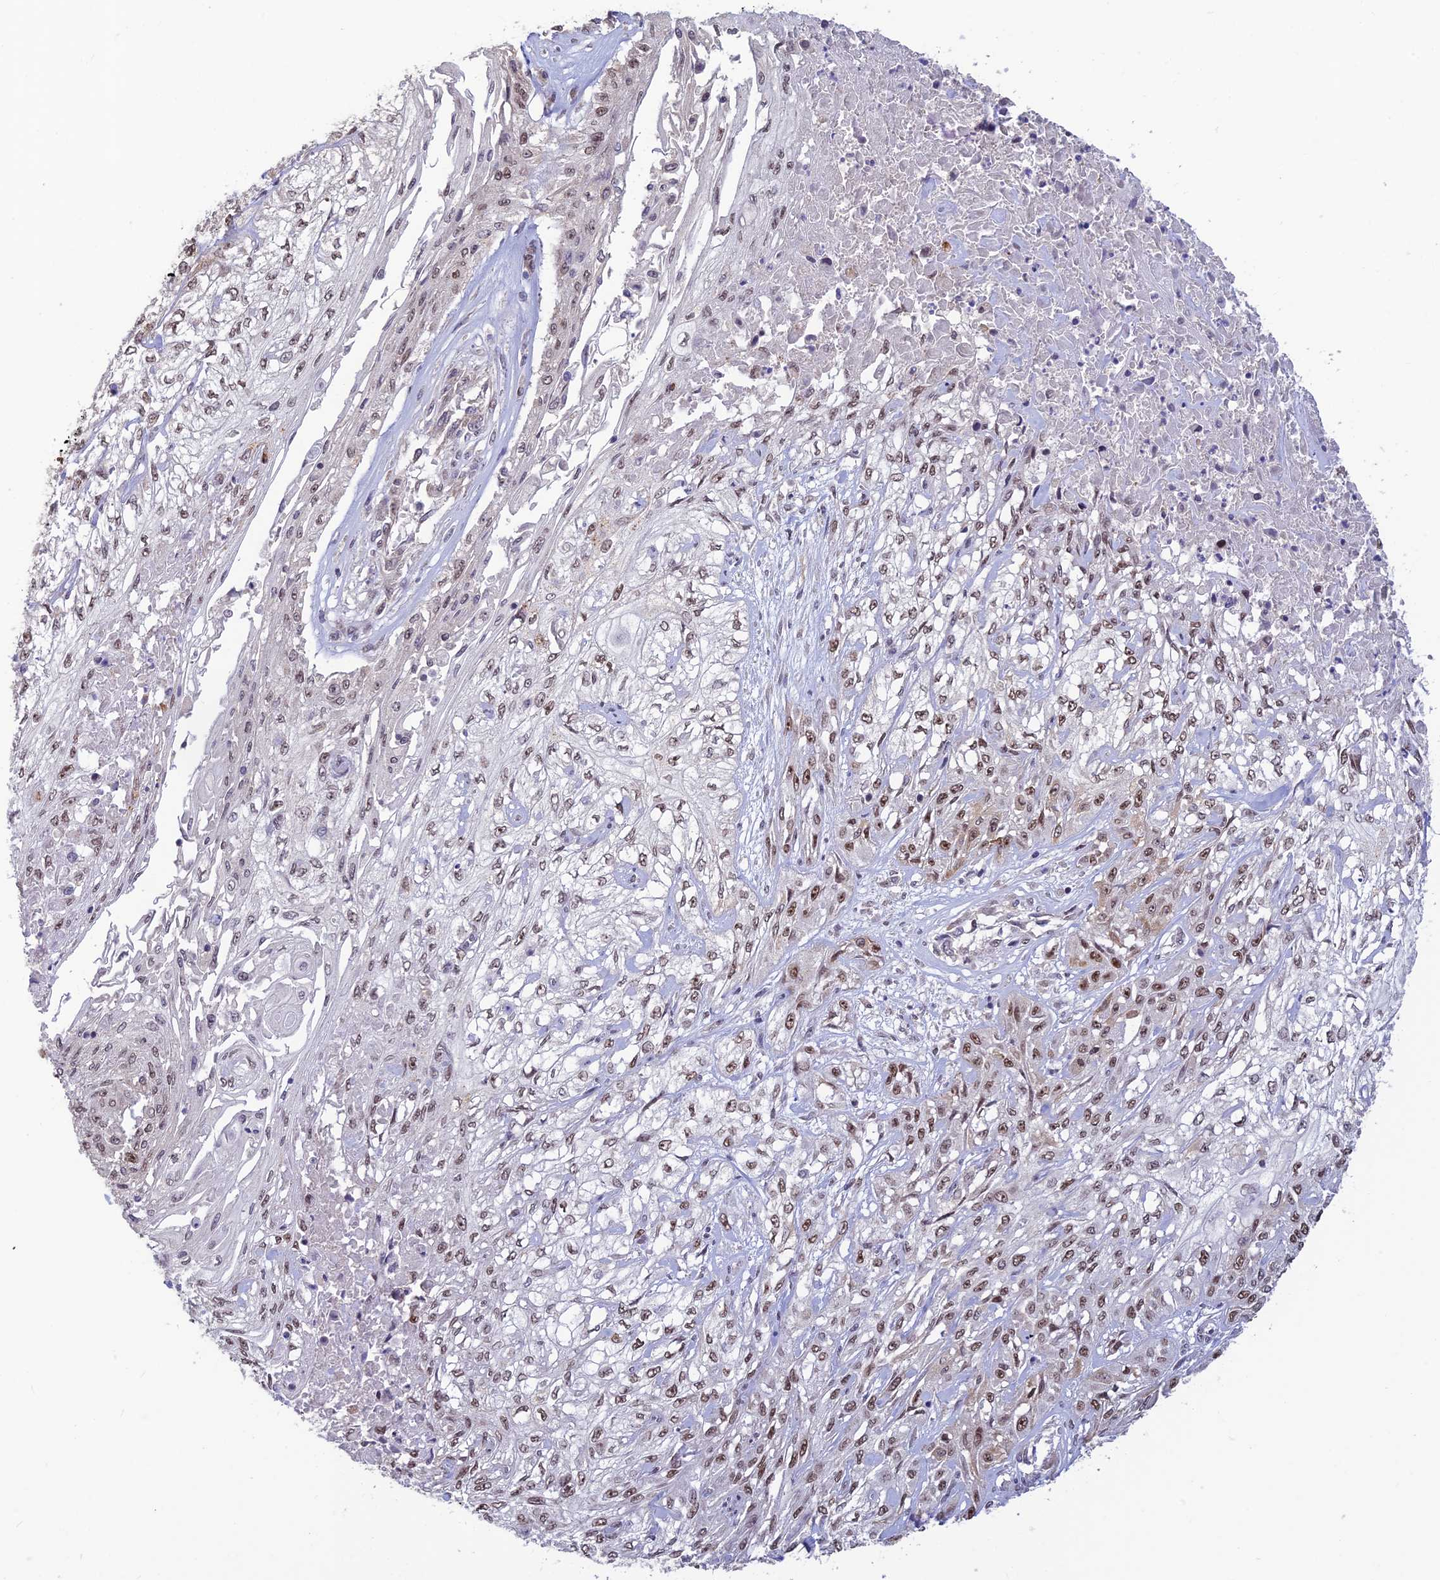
{"staining": {"intensity": "moderate", "quantity": ">75%", "location": "cytoplasmic/membranous,nuclear"}, "tissue": "skin cancer", "cell_type": "Tumor cells", "image_type": "cancer", "snomed": [{"axis": "morphology", "description": "Squamous cell carcinoma, NOS"}, {"axis": "morphology", "description": "Squamous cell carcinoma, metastatic, NOS"}, {"axis": "topography", "description": "Skin"}, {"axis": "topography", "description": "Lymph node"}], "caption": "Immunohistochemistry (IHC) micrograph of human skin cancer (squamous cell carcinoma) stained for a protein (brown), which shows medium levels of moderate cytoplasmic/membranous and nuclear staining in approximately >75% of tumor cells.", "gene": "POLR1G", "patient": {"sex": "male", "age": 75}}